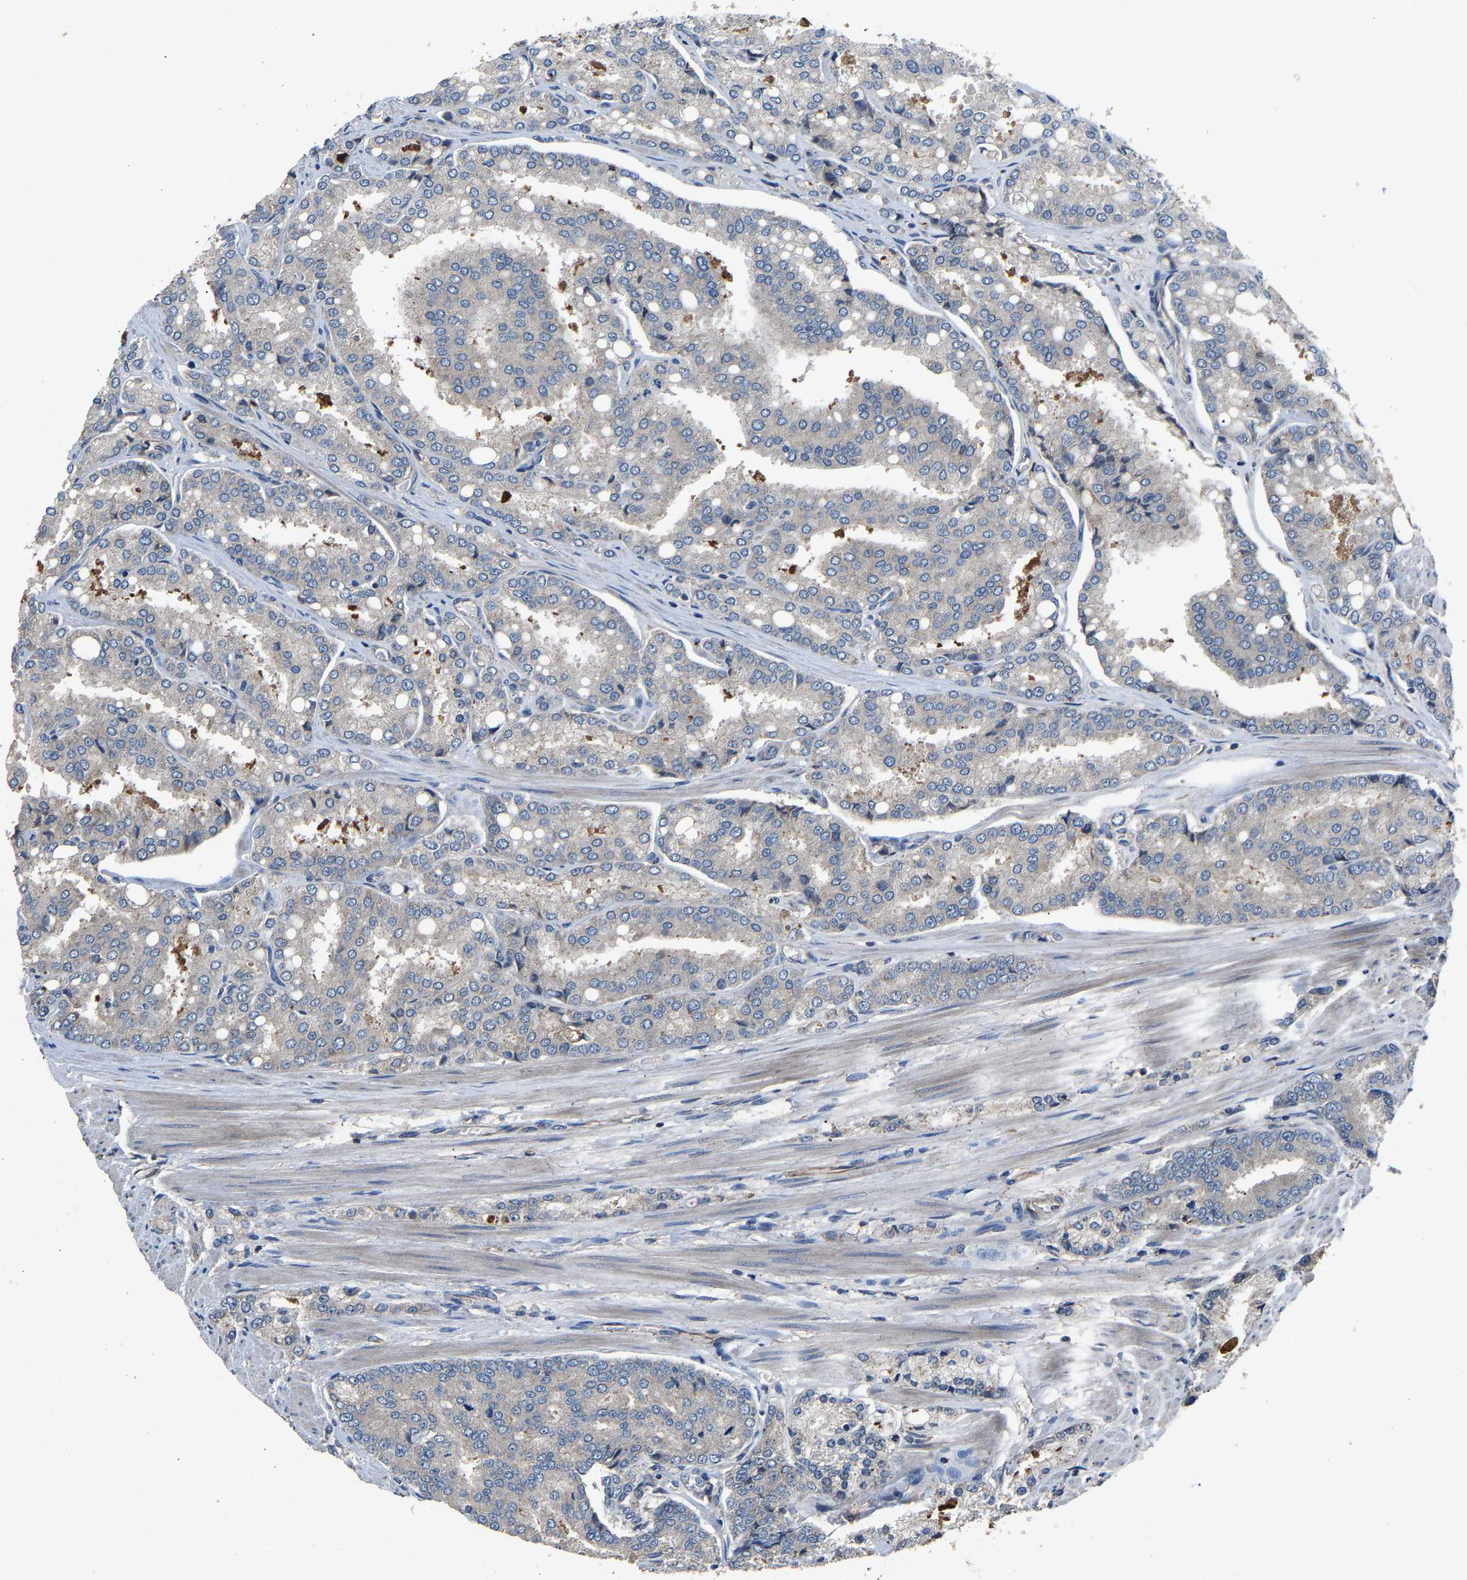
{"staining": {"intensity": "negative", "quantity": "none", "location": "none"}, "tissue": "prostate cancer", "cell_type": "Tumor cells", "image_type": "cancer", "snomed": [{"axis": "morphology", "description": "Adenocarcinoma, High grade"}, {"axis": "topography", "description": "Prostate"}], "caption": "Tumor cells are negative for brown protein staining in adenocarcinoma (high-grade) (prostate).", "gene": "PPID", "patient": {"sex": "male", "age": 50}}